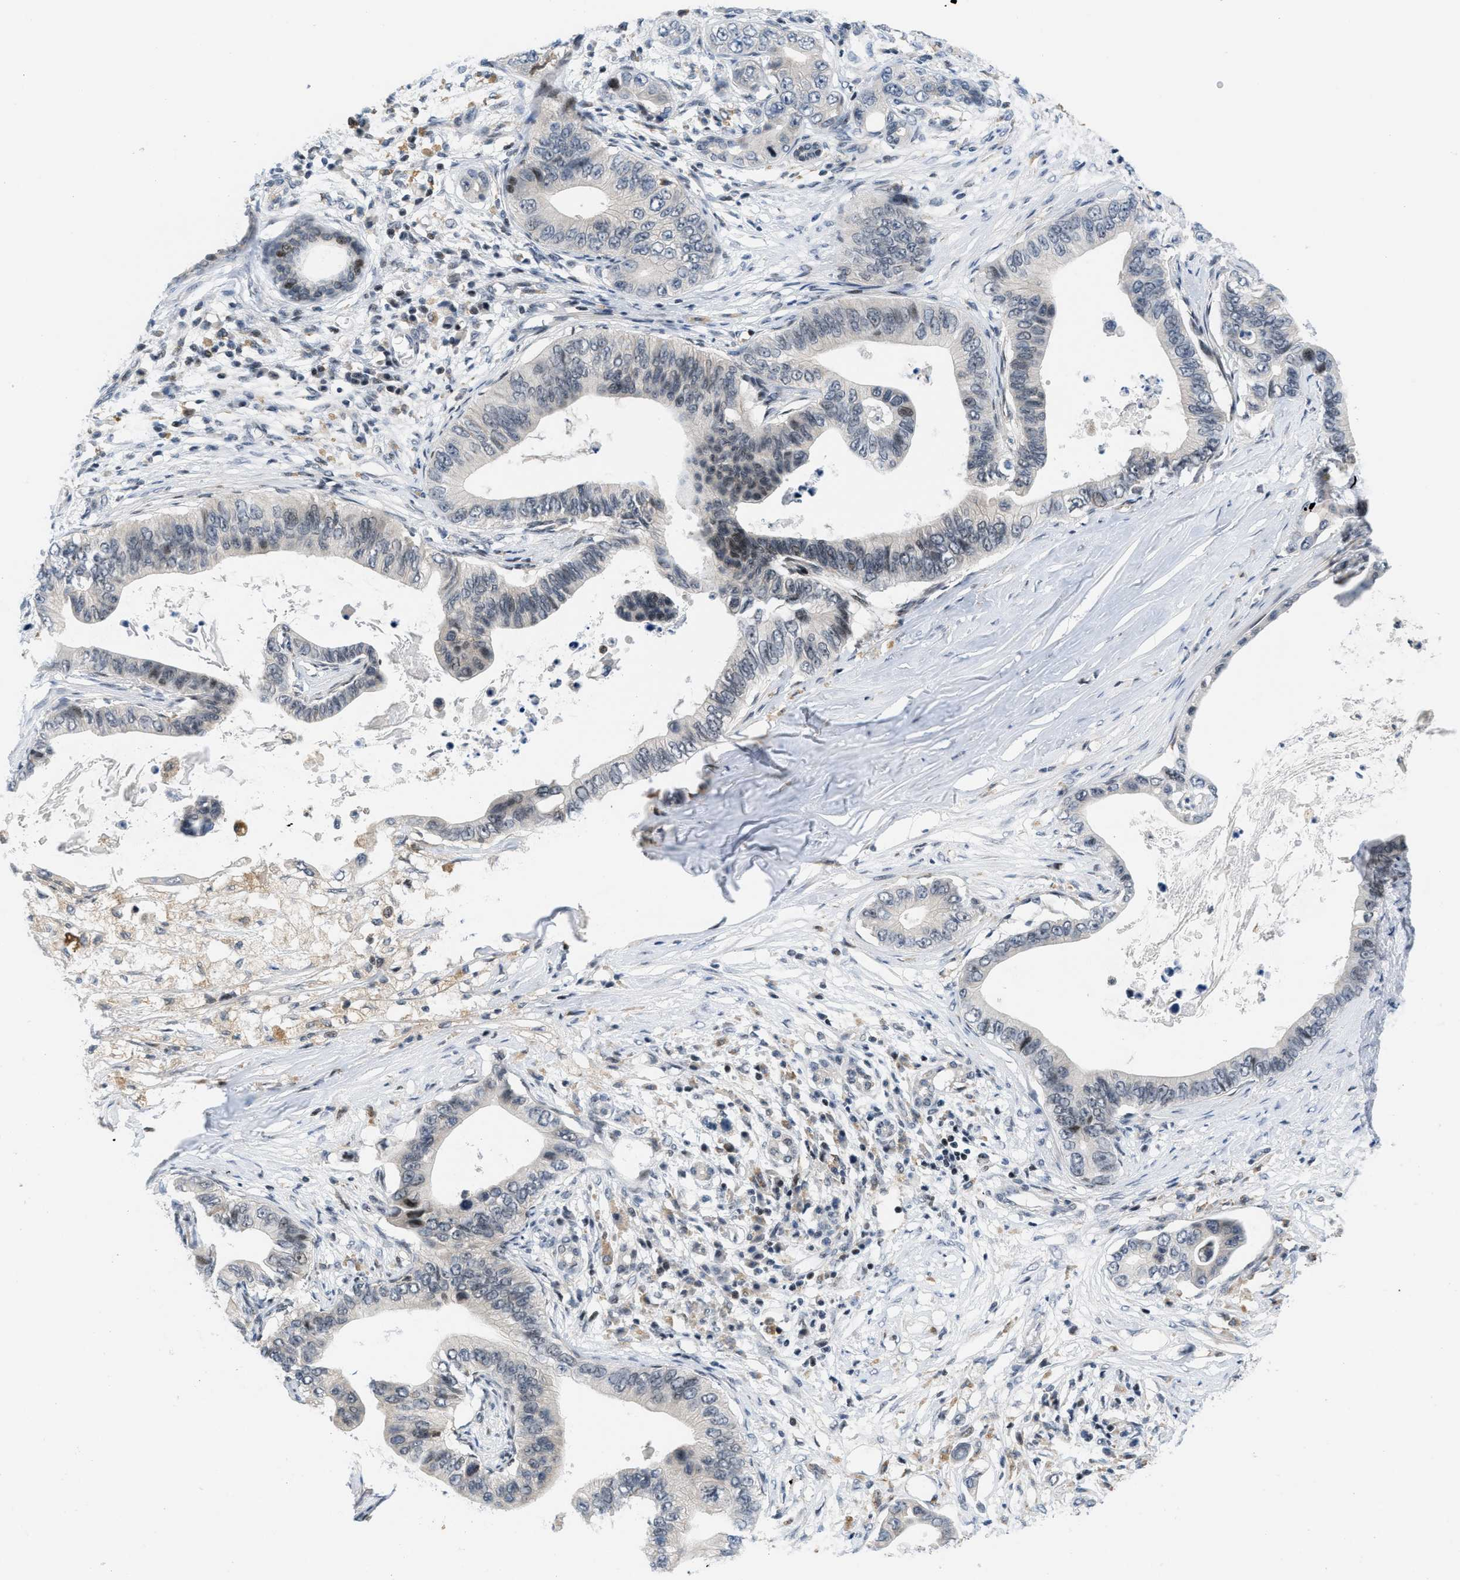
{"staining": {"intensity": "weak", "quantity": "<25%", "location": "nuclear"}, "tissue": "pancreatic cancer", "cell_type": "Tumor cells", "image_type": "cancer", "snomed": [{"axis": "morphology", "description": "Adenocarcinoma, NOS"}, {"axis": "topography", "description": "Pancreas"}], "caption": "High magnification brightfield microscopy of pancreatic adenocarcinoma stained with DAB (3,3'-diaminobenzidine) (brown) and counterstained with hematoxylin (blue): tumor cells show no significant staining. The staining was performed using DAB to visualize the protein expression in brown, while the nuclei were stained in blue with hematoxylin (Magnification: 20x).", "gene": "ING1", "patient": {"sex": "male", "age": 77}}